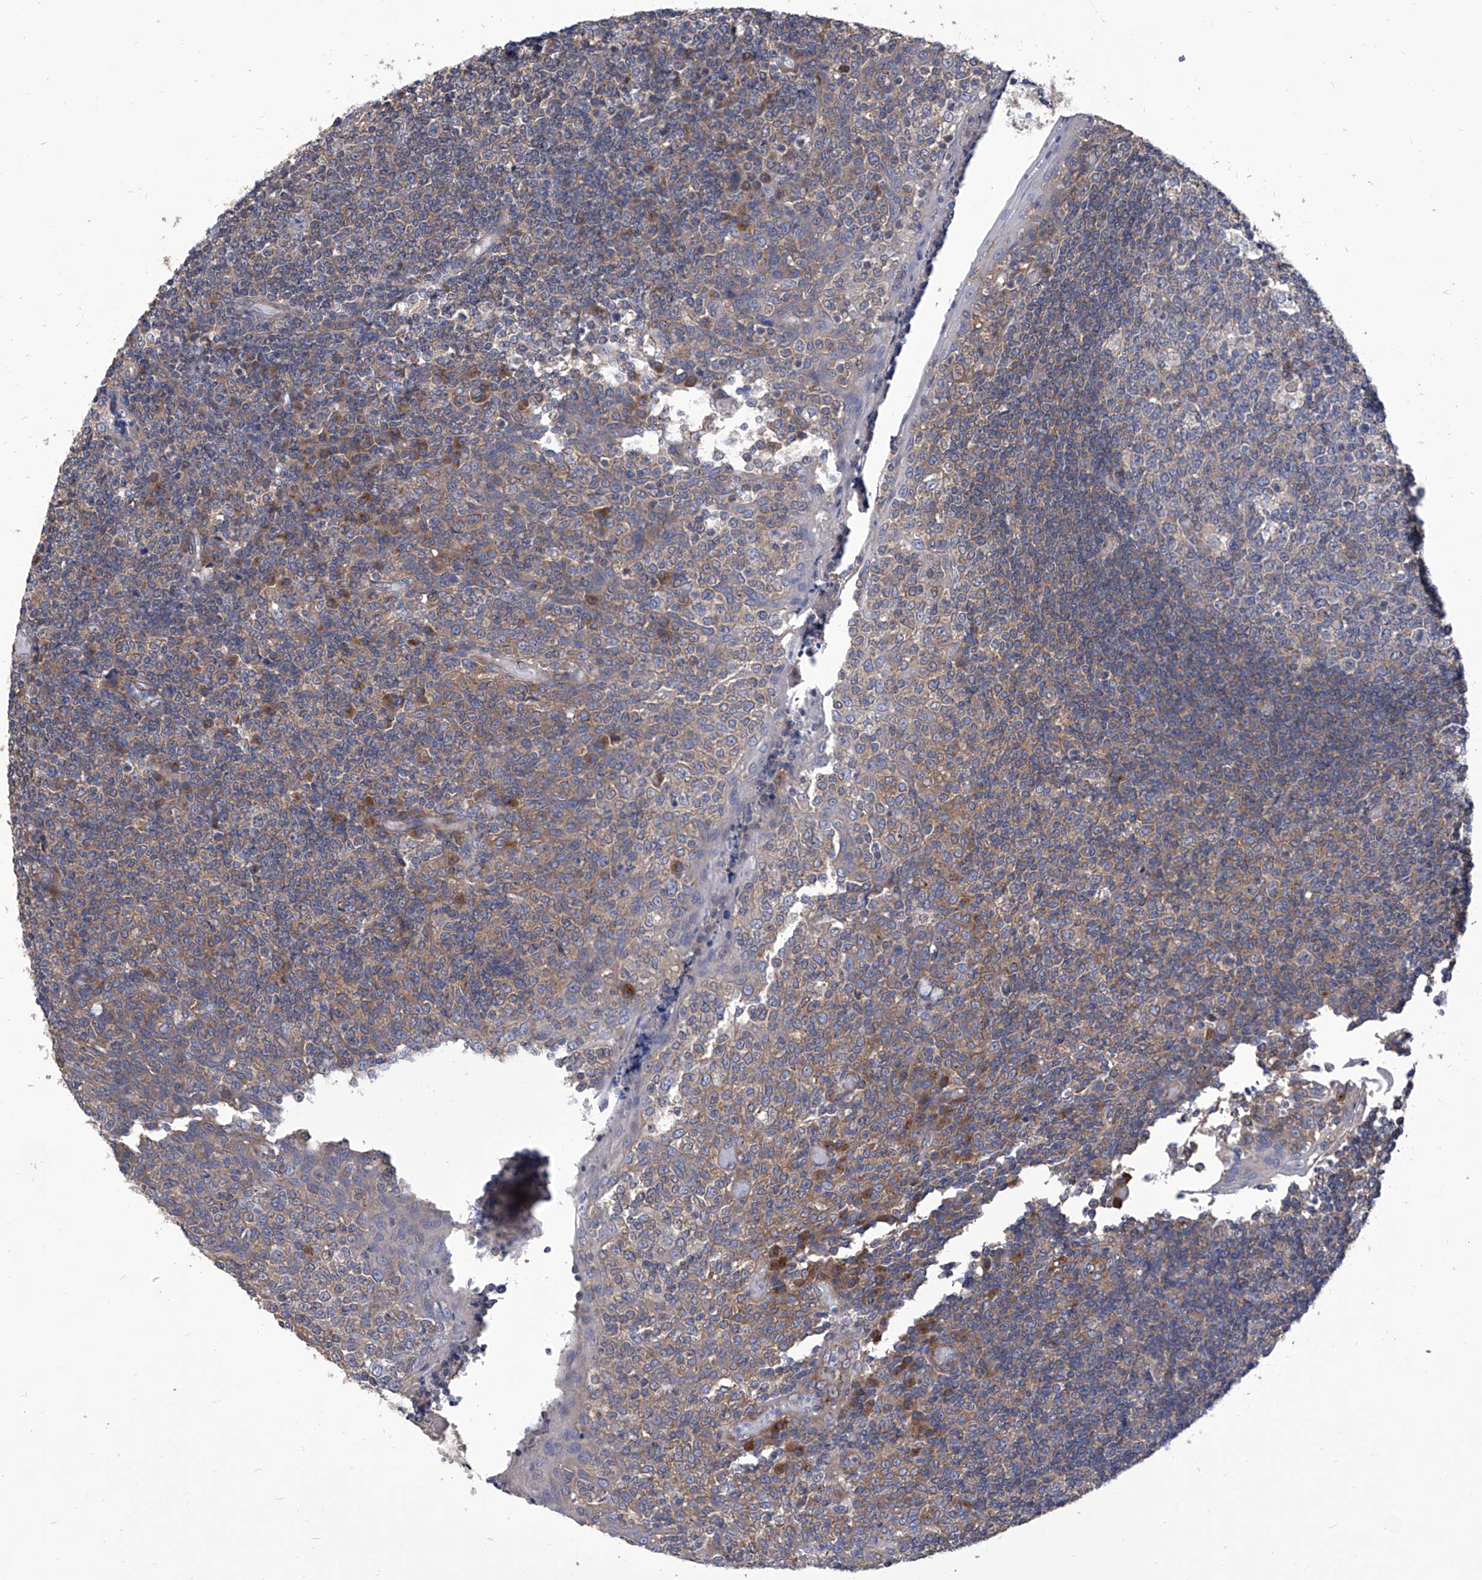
{"staining": {"intensity": "weak", "quantity": "25%-75%", "location": "cytoplasmic/membranous"}, "tissue": "tonsil", "cell_type": "Germinal center cells", "image_type": "normal", "snomed": [{"axis": "morphology", "description": "Normal tissue, NOS"}, {"axis": "topography", "description": "Tonsil"}], "caption": "Protein staining reveals weak cytoplasmic/membranous positivity in approximately 25%-75% of germinal center cells in normal tonsil. The protein is shown in brown color, while the nuclei are stained blue.", "gene": "TJAP1", "patient": {"sex": "female", "age": 19}}